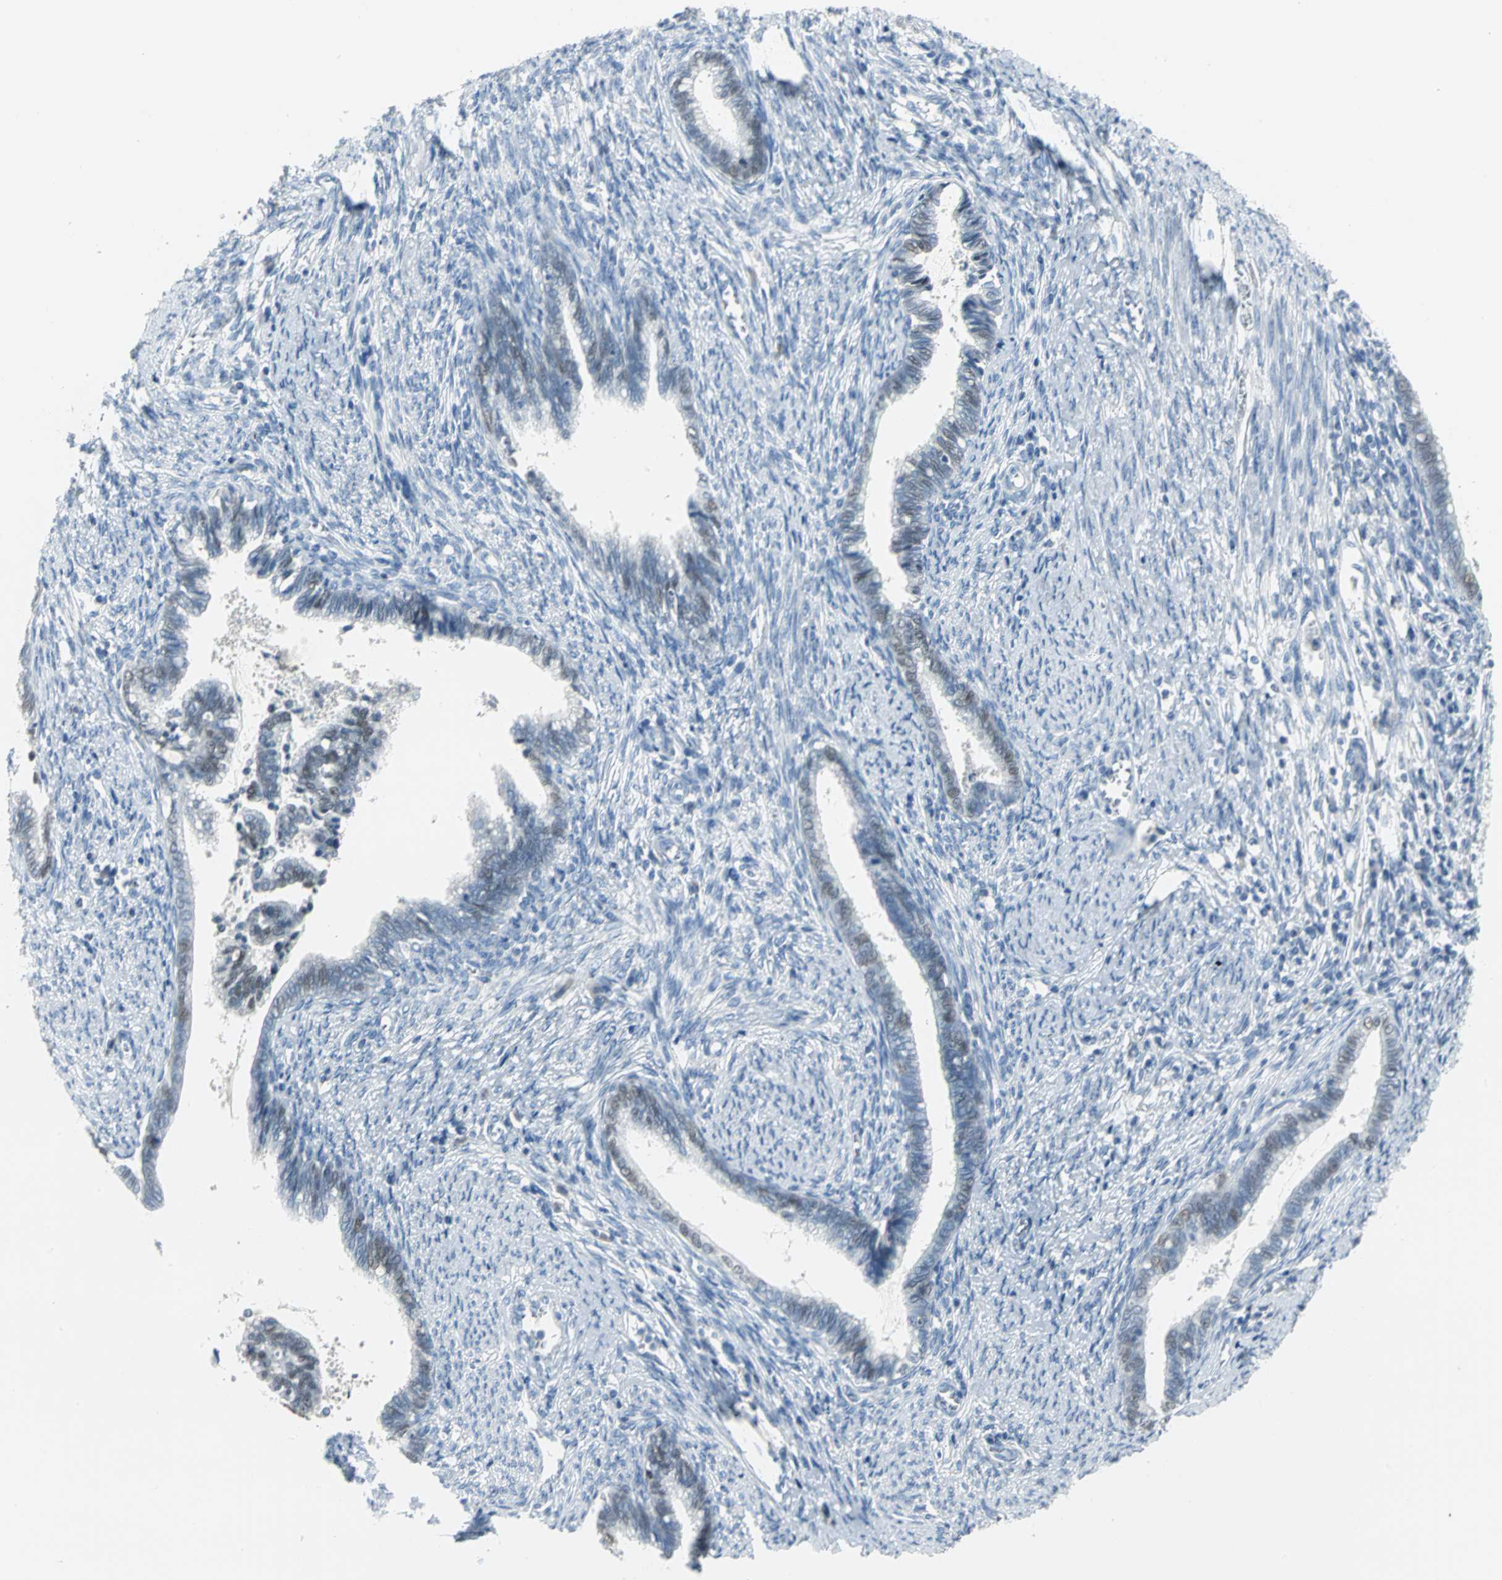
{"staining": {"intensity": "weak", "quantity": "25%-75%", "location": "nuclear"}, "tissue": "cervical cancer", "cell_type": "Tumor cells", "image_type": "cancer", "snomed": [{"axis": "morphology", "description": "Adenocarcinoma, NOS"}, {"axis": "topography", "description": "Cervix"}], "caption": "Cervical cancer tissue reveals weak nuclear expression in approximately 25%-75% of tumor cells, visualized by immunohistochemistry.", "gene": "MCM3", "patient": {"sex": "female", "age": 44}}